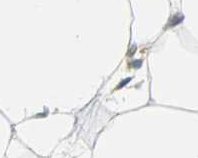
{"staining": {"intensity": "negative", "quantity": "none", "location": "none"}, "tissue": "adipose tissue", "cell_type": "Adipocytes", "image_type": "normal", "snomed": [{"axis": "morphology", "description": "Normal tissue, NOS"}, {"axis": "morphology", "description": "Duct carcinoma"}, {"axis": "topography", "description": "Breast"}, {"axis": "topography", "description": "Adipose tissue"}], "caption": "Immunohistochemistry image of unremarkable adipose tissue: human adipose tissue stained with DAB (3,3'-diaminobenzidine) demonstrates no significant protein expression in adipocytes. (Immunohistochemistry, brightfield microscopy, high magnification).", "gene": "TPX2", "patient": {"sex": "female", "age": 37}}